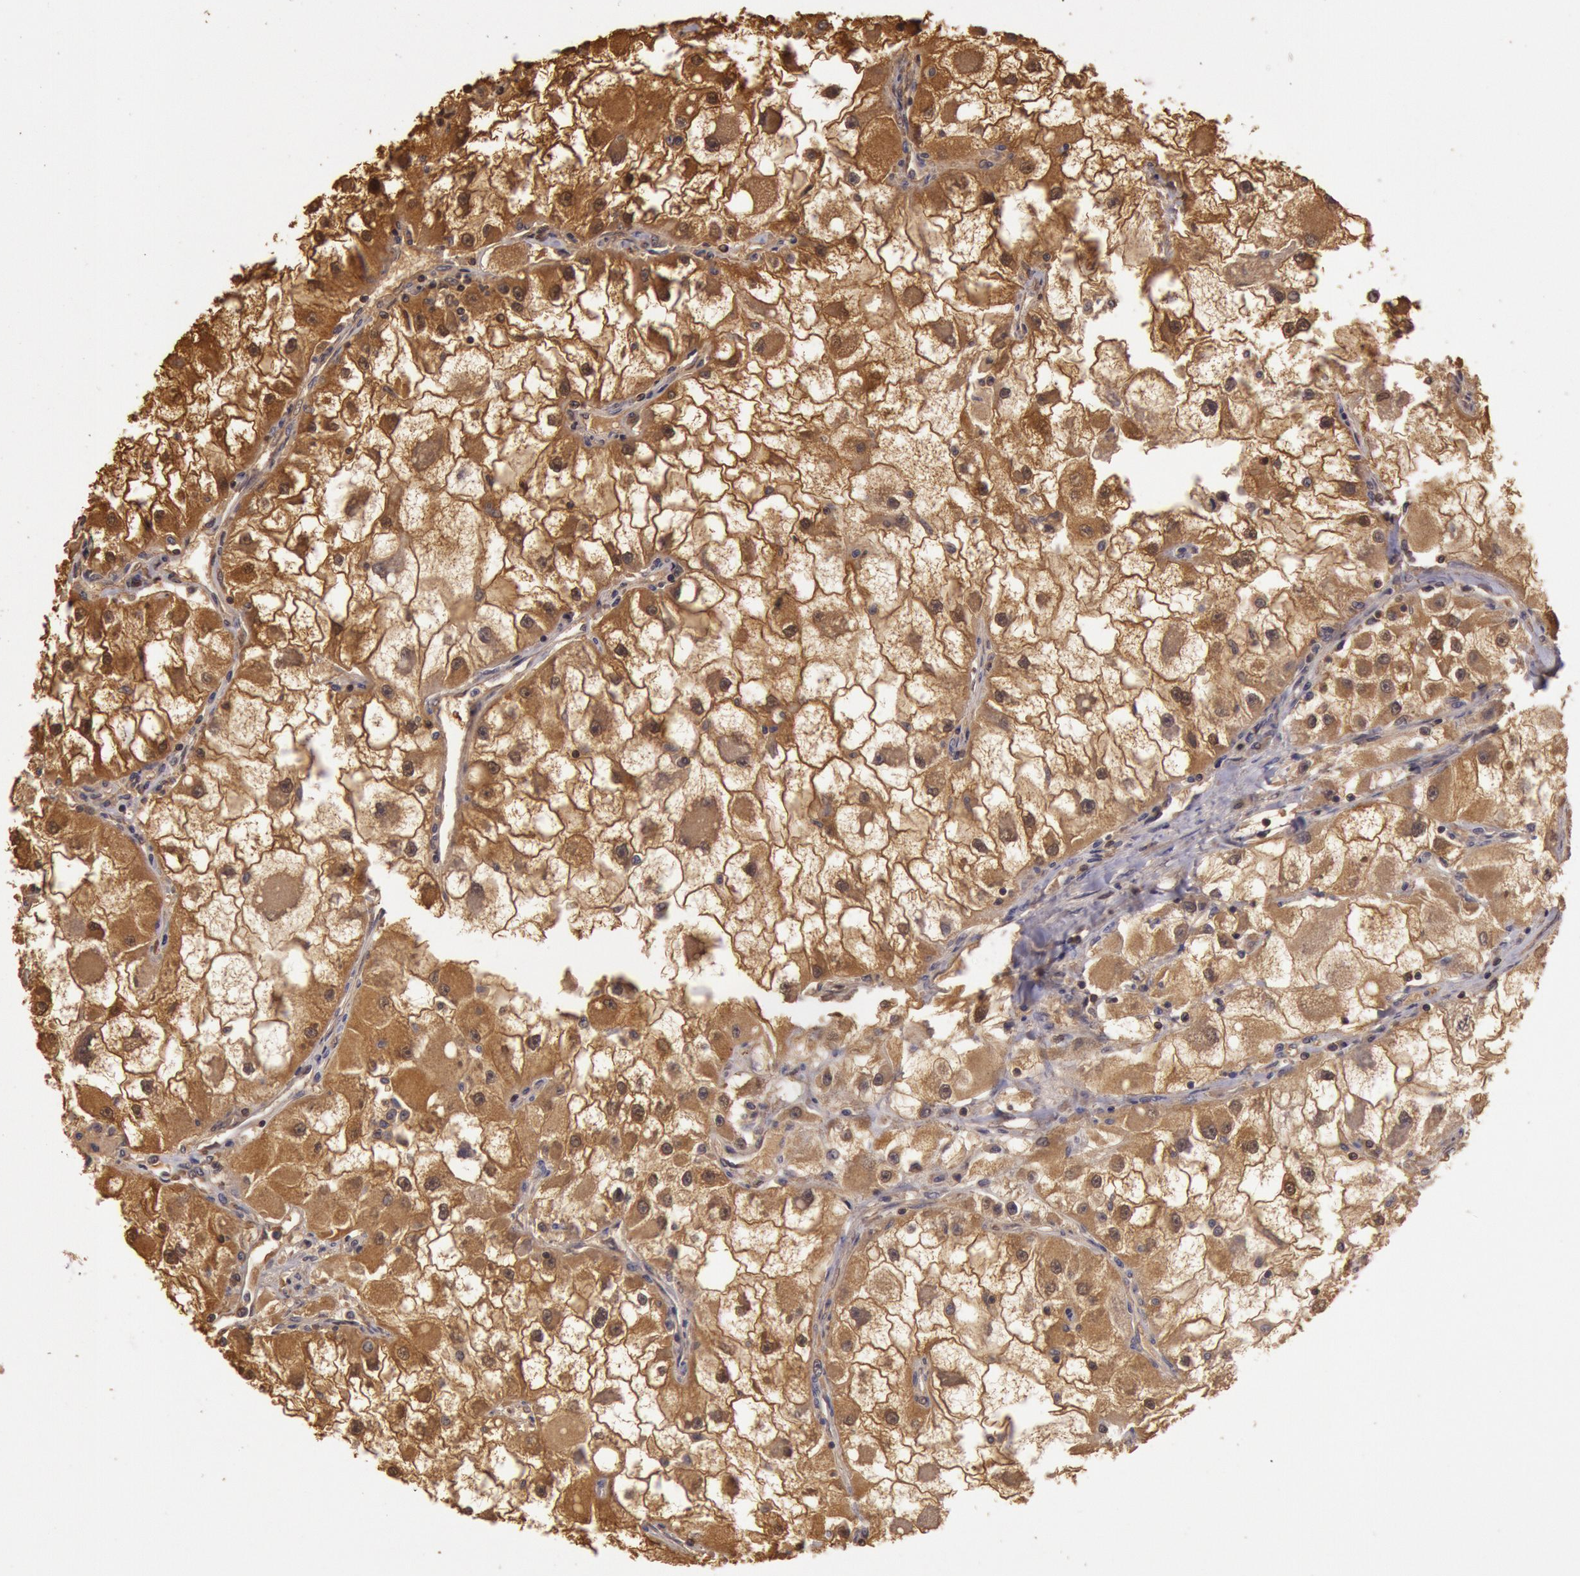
{"staining": {"intensity": "moderate", "quantity": ">75%", "location": "cytoplasmic/membranous"}, "tissue": "renal cancer", "cell_type": "Tumor cells", "image_type": "cancer", "snomed": [{"axis": "morphology", "description": "Adenocarcinoma, NOS"}, {"axis": "topography", "description": "Kidney"}], "caption": "A micrograph of human adenocarcinoma (renal) stained for a protein reveals moderate cytoplasmic/membranous brown staining in tumor cells. (IHC, brightfield microscopy, high magnification).", "gene": "SOD1", "patient": {"sex": "female", "age": 73}}